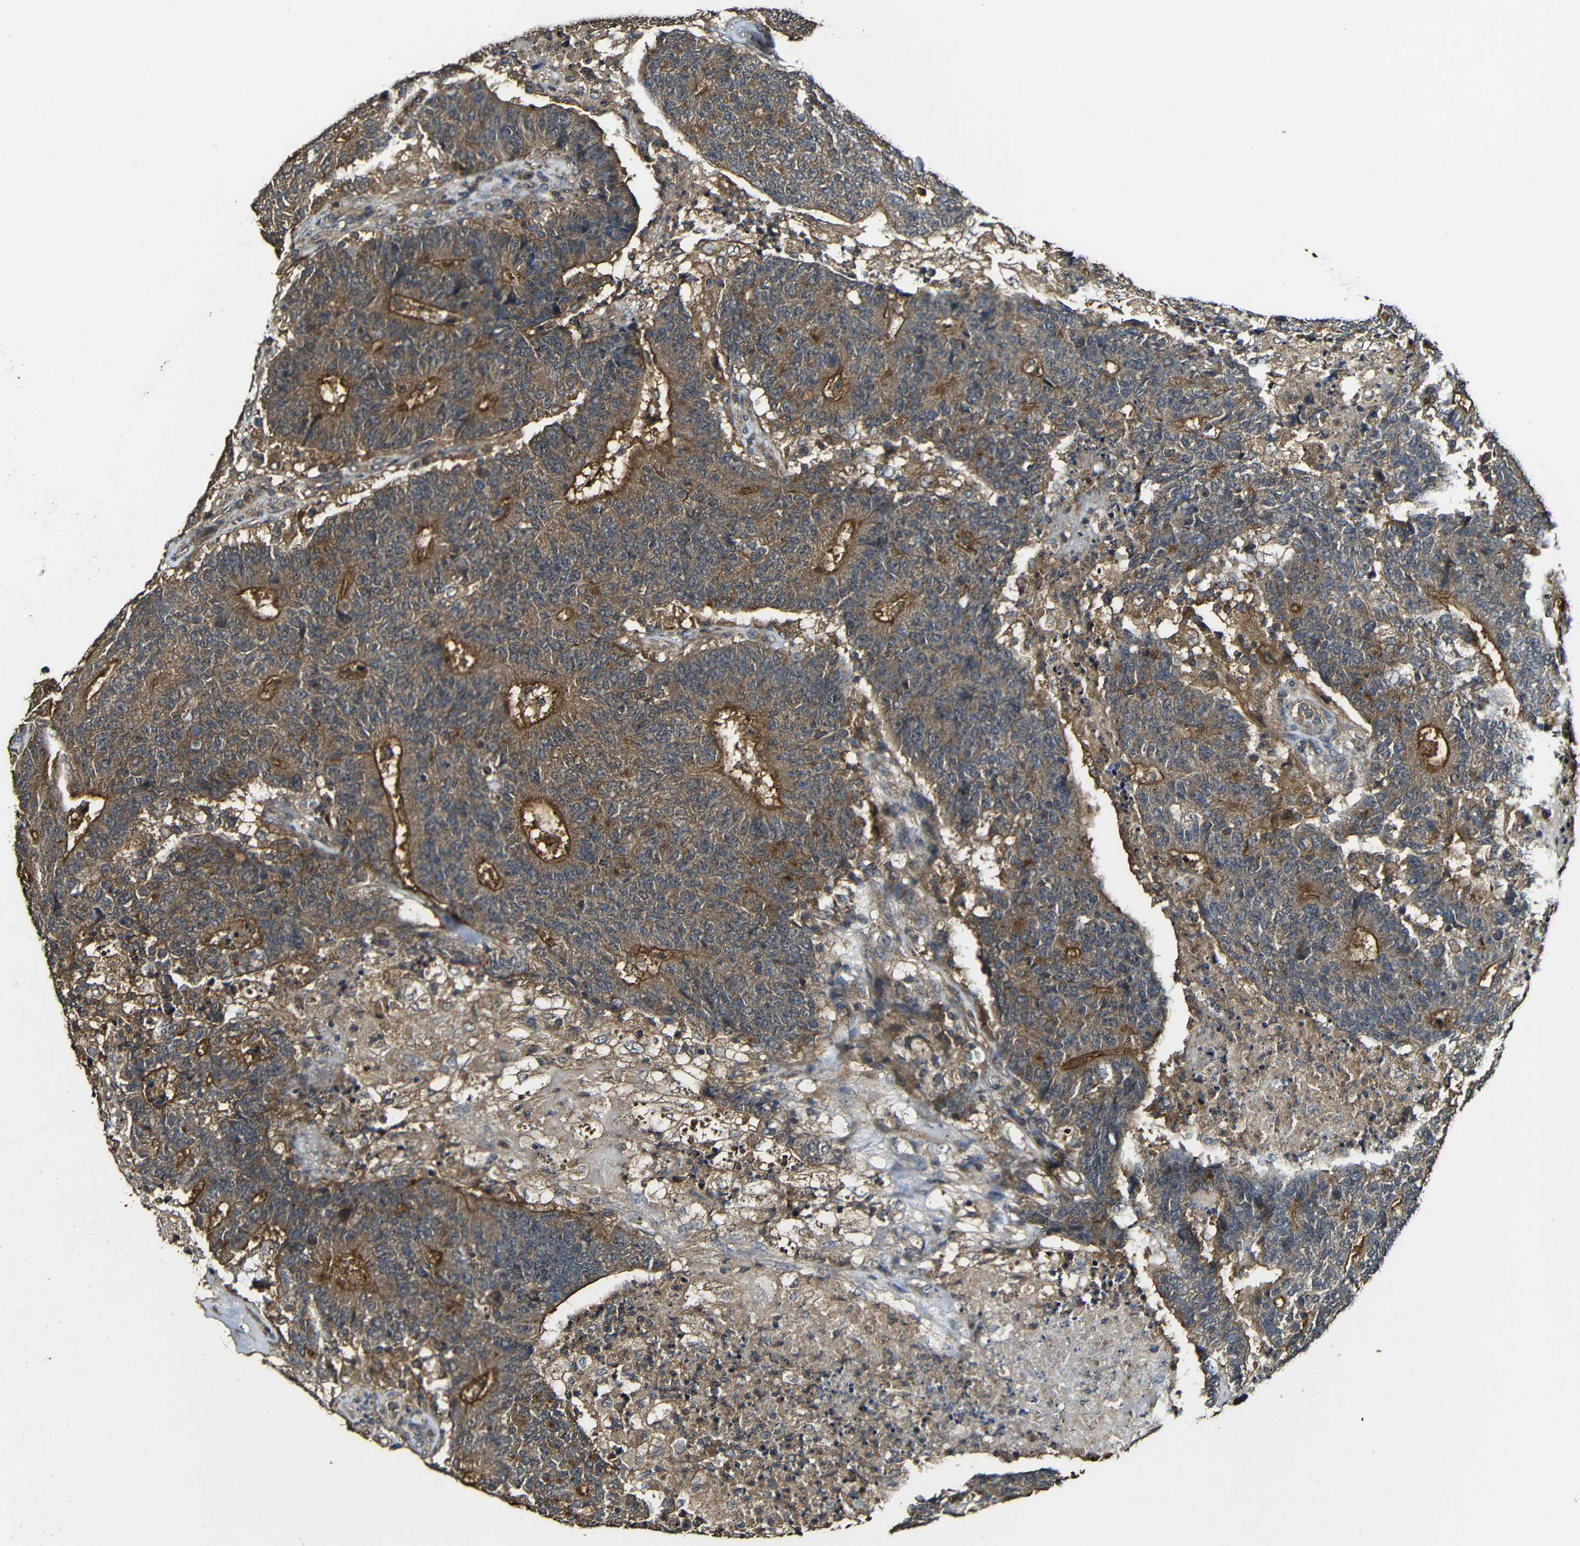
{"staining": {"intensity": "strong", "quantity": ">75%", "location": "cytoplasmic/membranous"}, "tissue": "colorectal cancer", "cell_type": "Tumor cells", "image_type": "cancer", "snomed": [{"axis": "morphology", "description": "Normal tissue, NOS"}, {"axis": "morphology", "description": "Adenocarcinoma, NOS"}, {"axis": "topography", "description": "Colon"}], "caption": "Tumor cells display high levels of strong cytoplasmic/membranous staining in about >75% of cells in colorectal cancer (adenocarcinoma). The staining was performed using DAB (3,3'-diaminobenzidine) to visualize the protein expression in brown, while the nuclei were stained in blue with hematoxylin (Magnification: 20x).", "gene": "CASP8", "patient": {"sex": "female", "age": 75}}